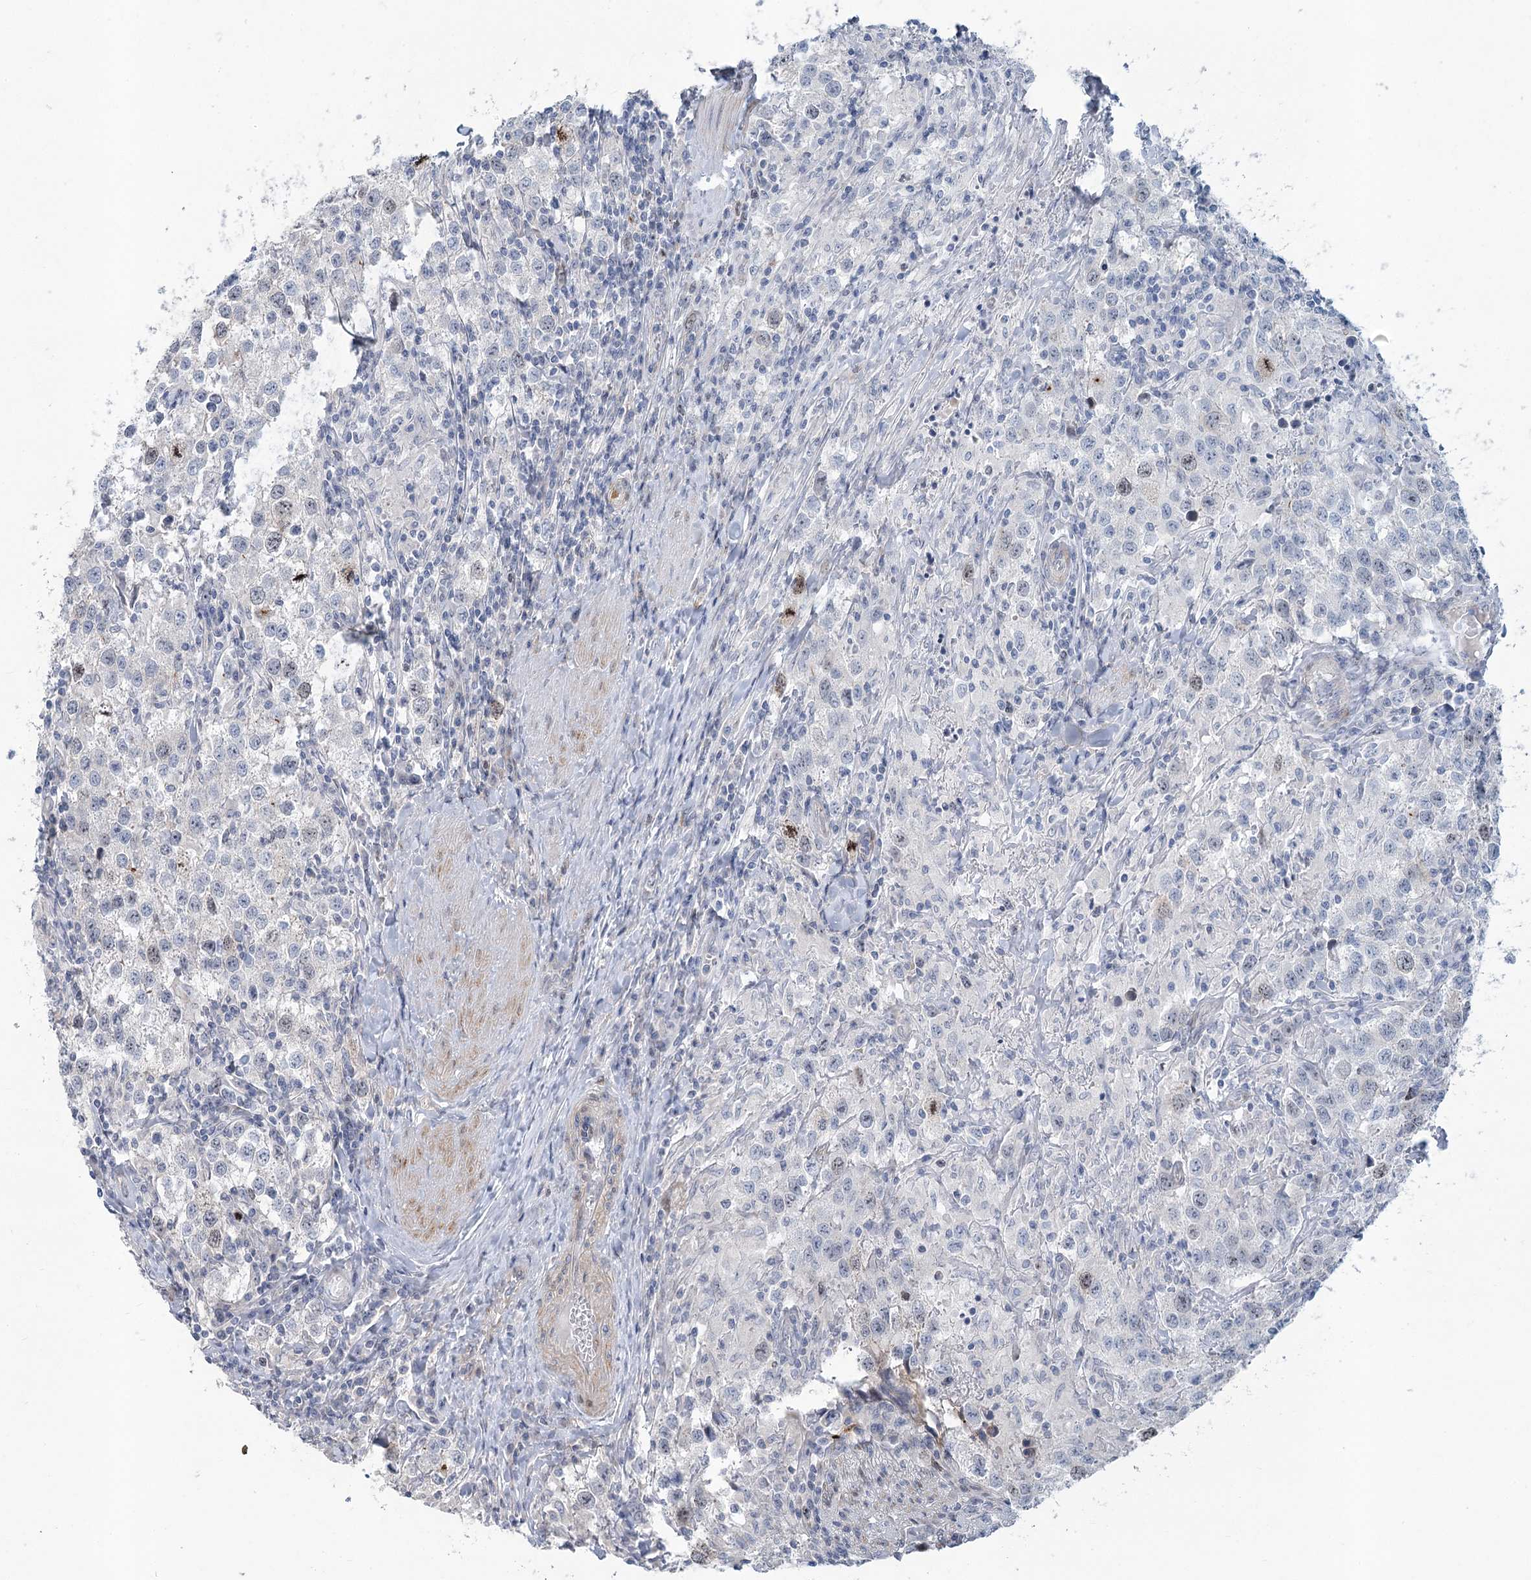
{"staining": {"intensity": "moderate", "quantity": "<25%", "location": "nuclear"}, "tissue": "testis cancer", "cell_type": "Tumor cells", "image_type": "cancer", "snomed": [{"axis": "morphology", "description": "Seminoma, NOS"}, {"axis": "morphology", "description": "Carcinoma, Embryonal, NOS"}, {"axis": "topography", "description": "Testis"}], "caption": "This micrograph reveals testis seminoma stained with immunohistochemistry to label a protein in brown. The nuclear of tumor cells show moderate positivity for the protein. Nuclei are counter-stained blue.", "gene": "ABITRAM", "patient": {"sex": "male", "age": 43}}